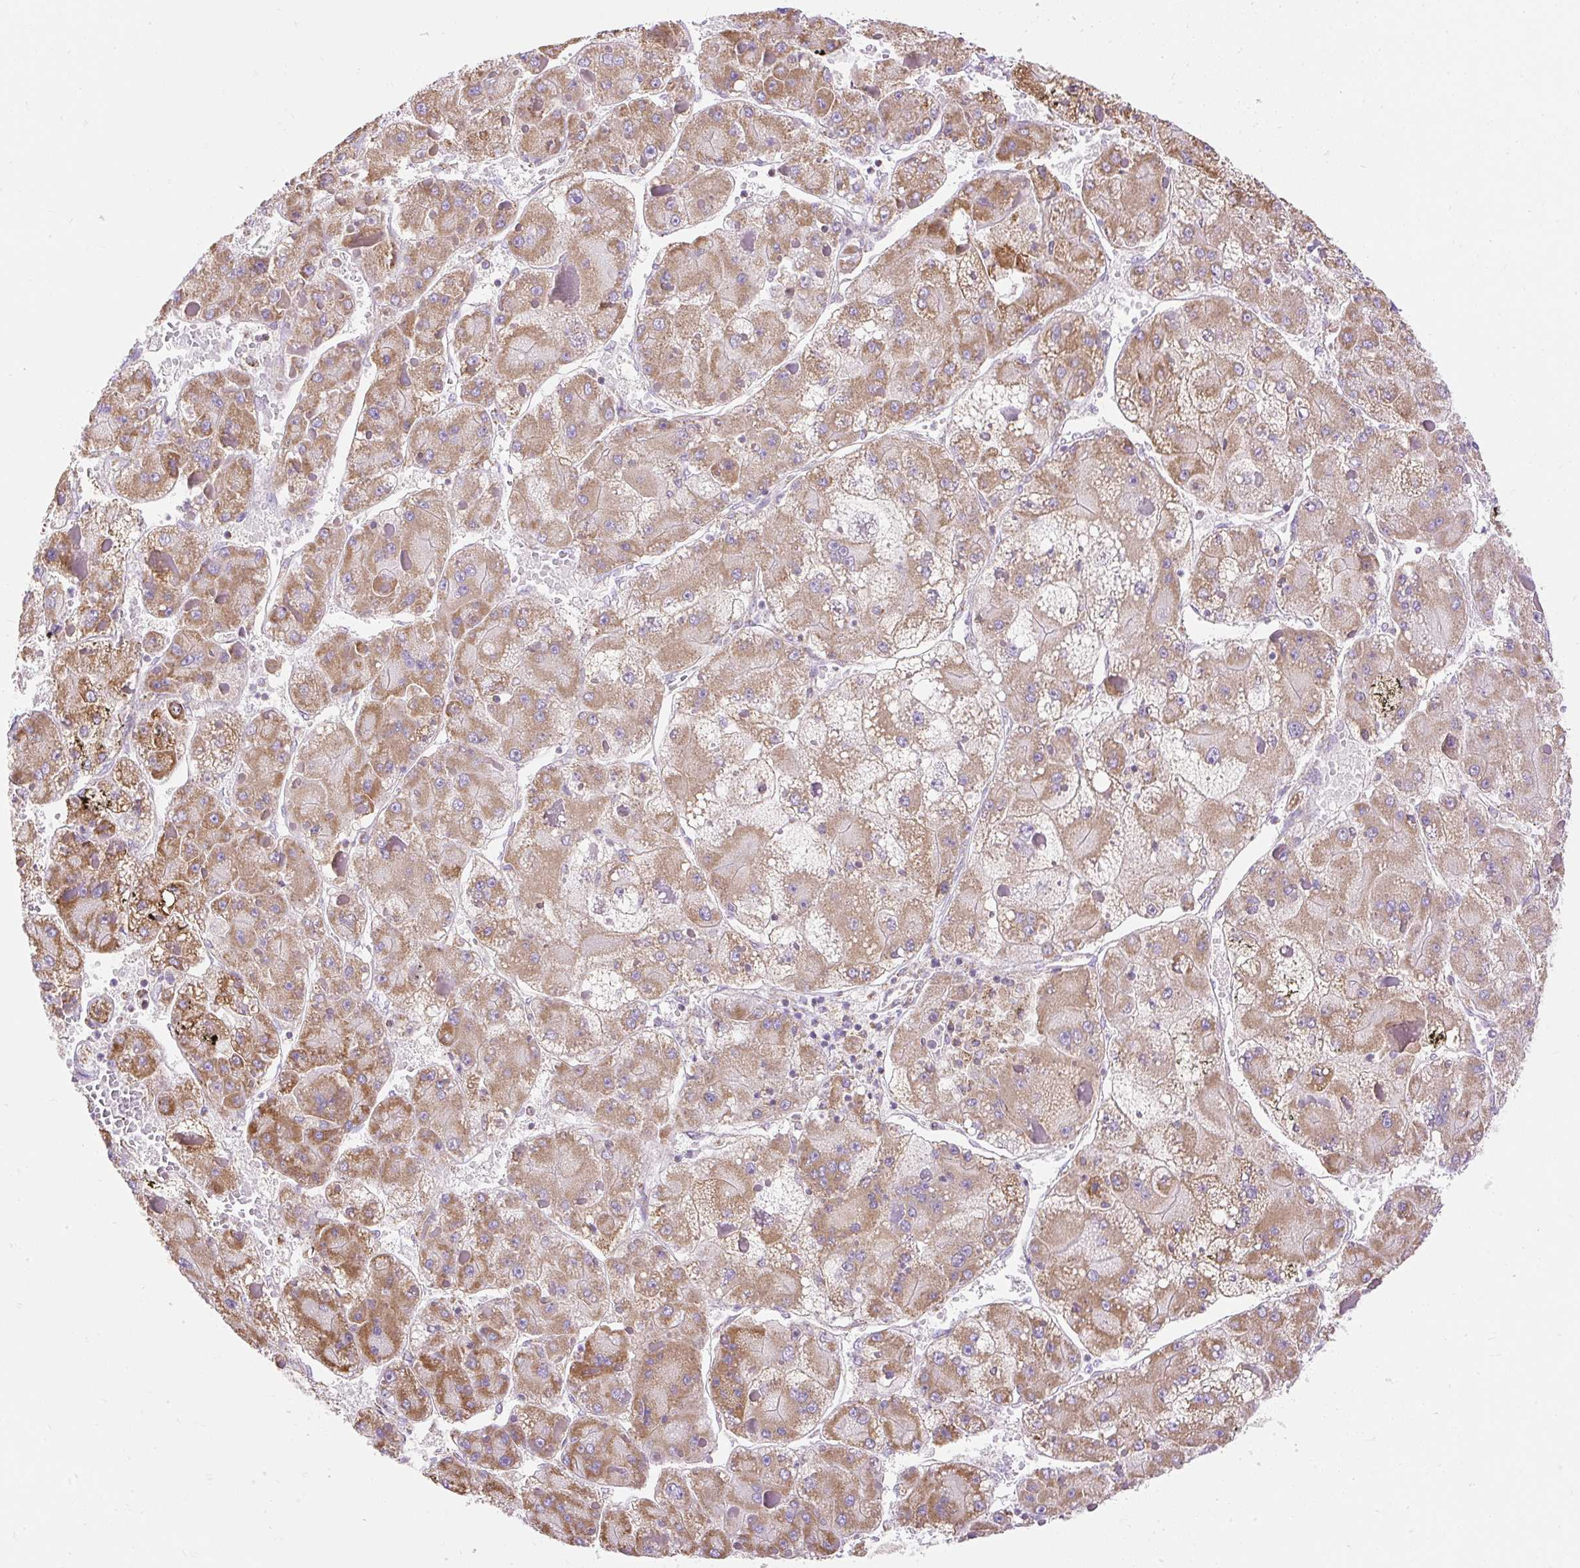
{"staining": {"intensity": "moderate", "quantity": ">75%", "location": "cytoplasmic/membranous"}, "tissue": "liver cancer", "cell_type": "Tumor cells", "image_type": "cancer", "snomed": [{"axis": "morphology", "description": "Carcinoma, Hepatocellular, NOS"}, {"axis": "topography", "description": "Liver"}], "caption": "Brown immunohistochemical staining in human hepatocellular carcinoma (liver) displays moderate cytoplasmic/membranous expression in approximately >75% of tumor cells.", "gene": "DAAM2", "patient": {"sex": "female", "age": 73}}